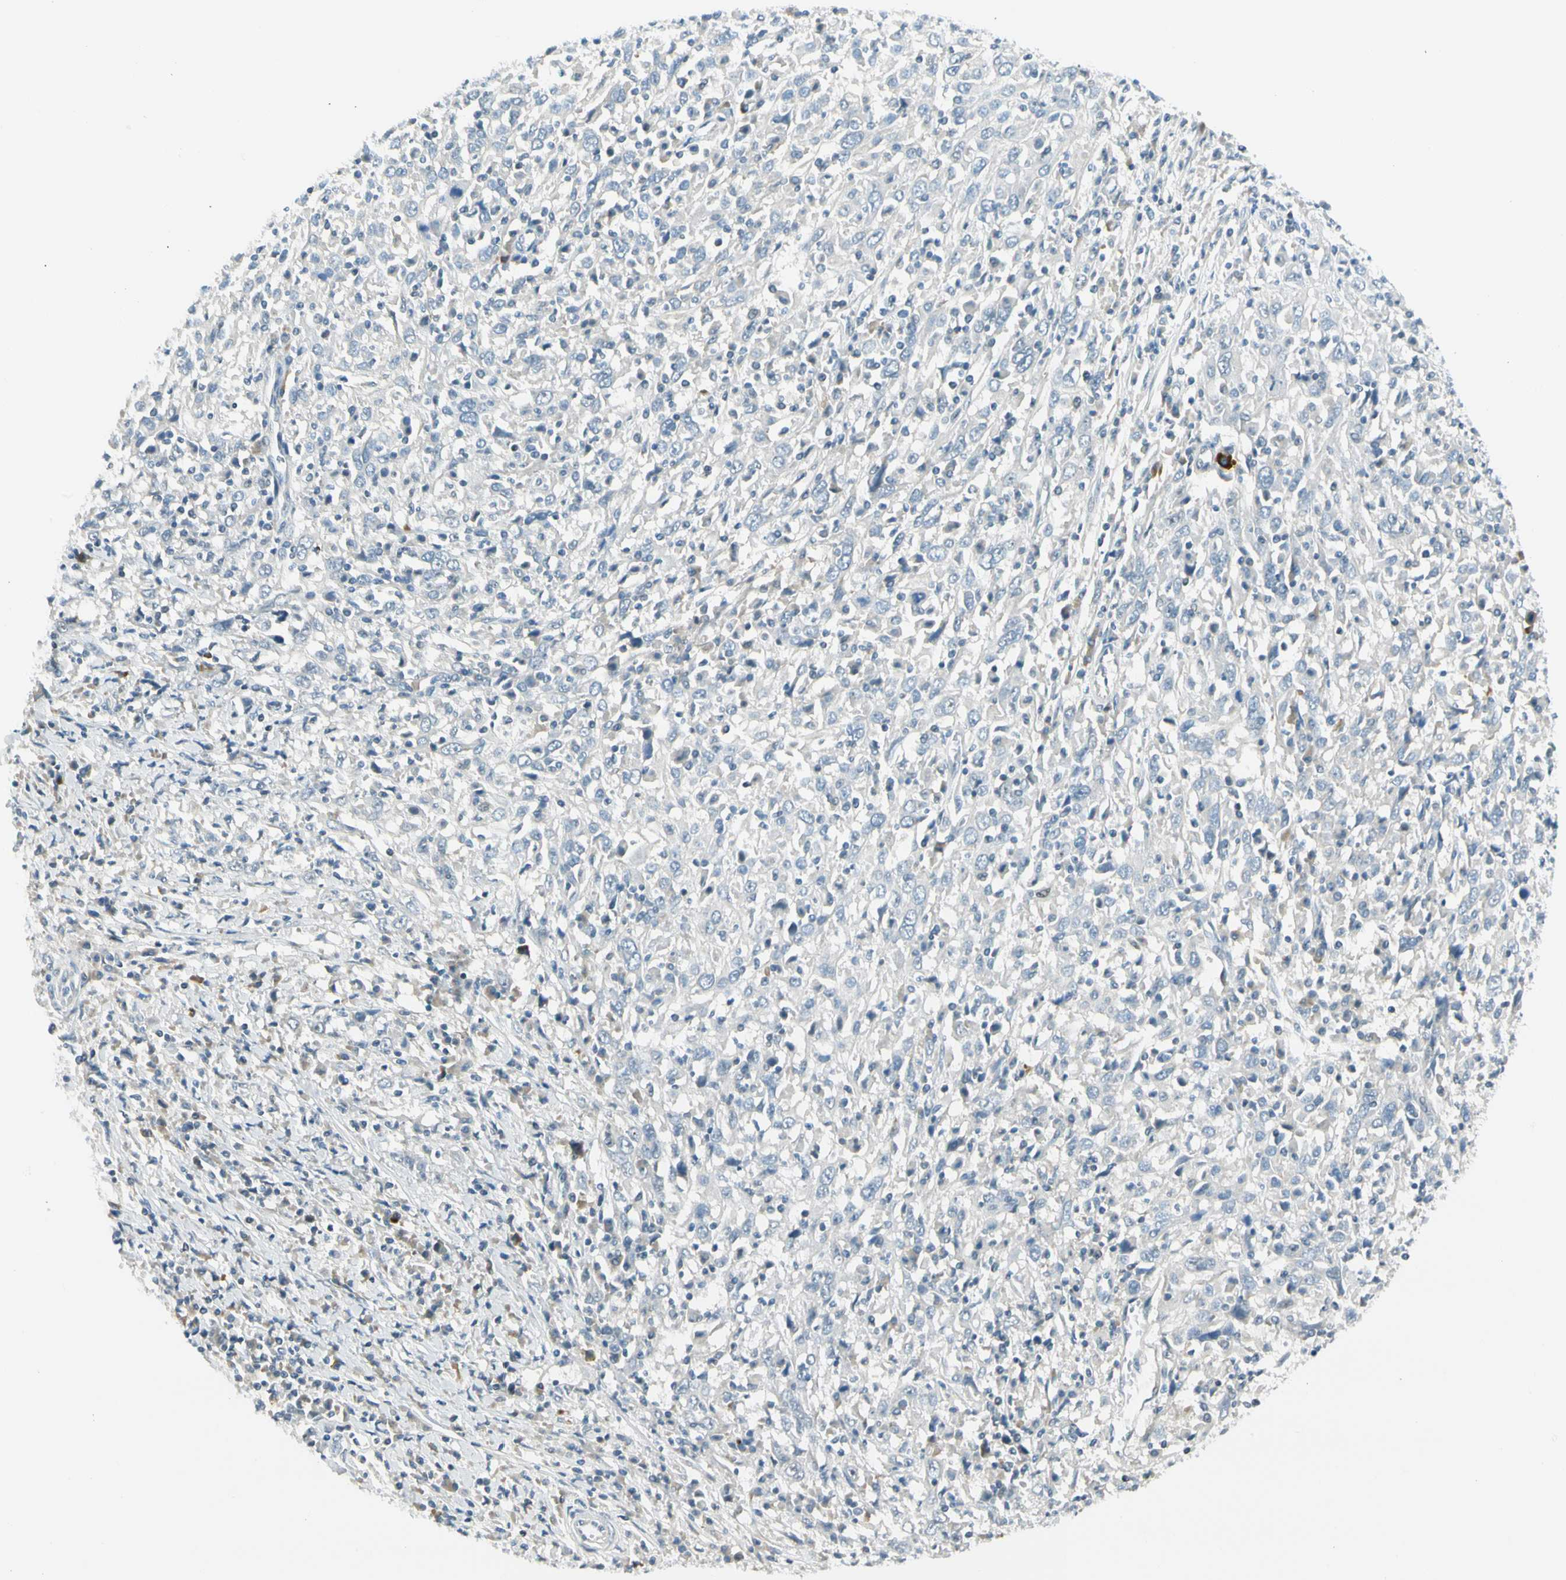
{"staining": {"intensity": "negative", "quantity": "none", "location": "none"}, "tissue": "cervical cancer", "cell_type": "Tumor cells", "image_type": "cancer", "snomed": [{"axis": "morphology", "description": "Squamous cell carcinoma, NOS"}, {"axis": "topography", "description": "Cervix"}], "caption": "This is an IHC micrograph of squamous cell carcinoma (cervical). There is no staining in tumor cells.", "gene": "ZSCAN1", "patient": {"sex": "female", "age": 46}}